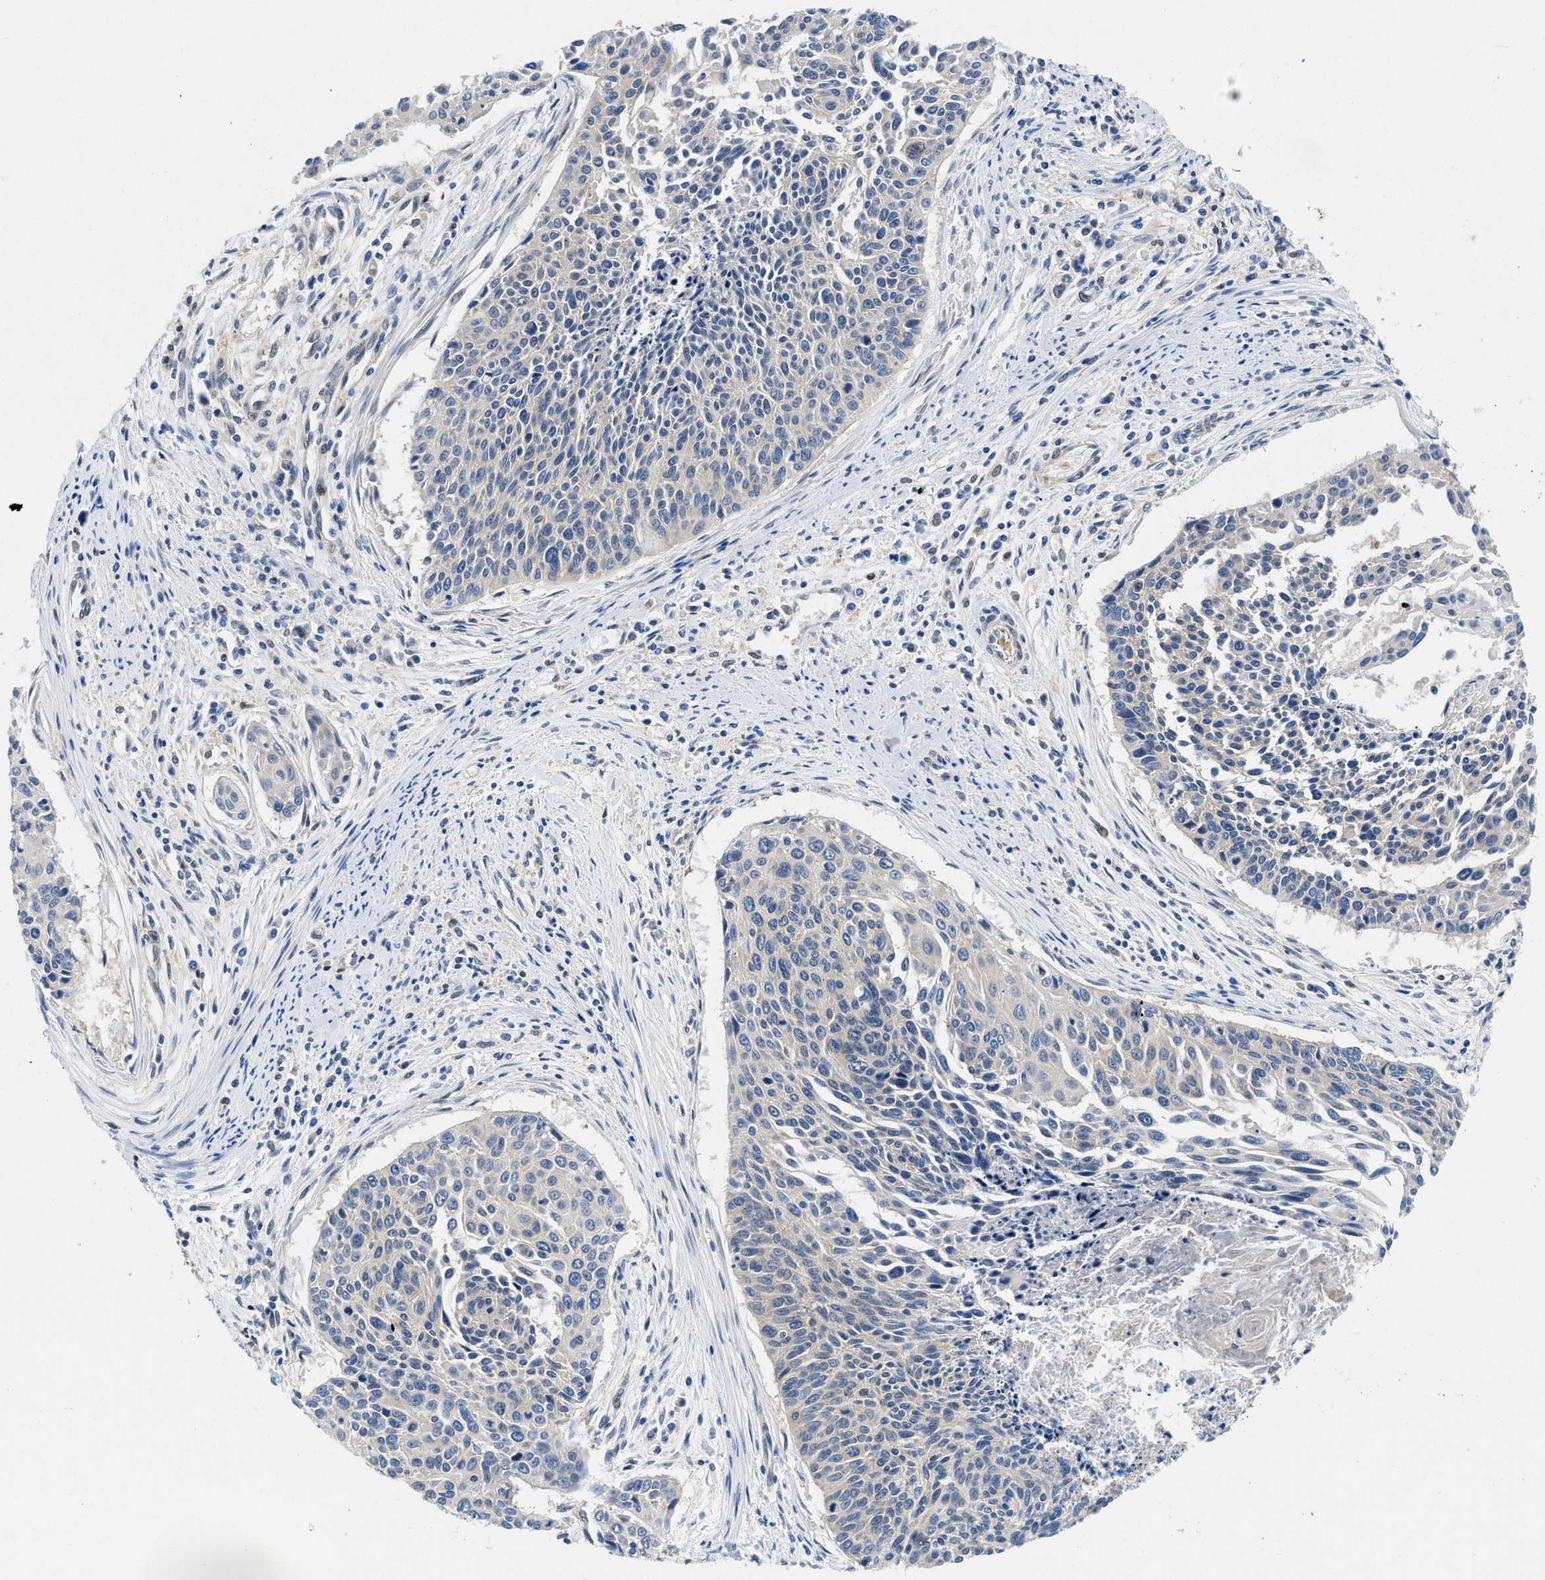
{"staining": {"intensity": "negative", "quantity": "none", "location": "none"}, "tissue": "cervical cancer", "cell_type": "Tumor cells", "image_type": "cancer", "snomed": [{"axis": "morphology", "description": "Squamous cell carcinoma, NOS"}, {"axis": "topography", "description": "Cervix"}], "caption": "High magnification brightfield microscopy of cervical cancer (squamous cell carcinoma) stained with DAB (brown) and counterstained with hematoxylin (blue): tumor cells show no significant positivity. Nuclei are stained in blue.", "gene": "COPS2", "patient": {"sex": "female", "age": 55}}